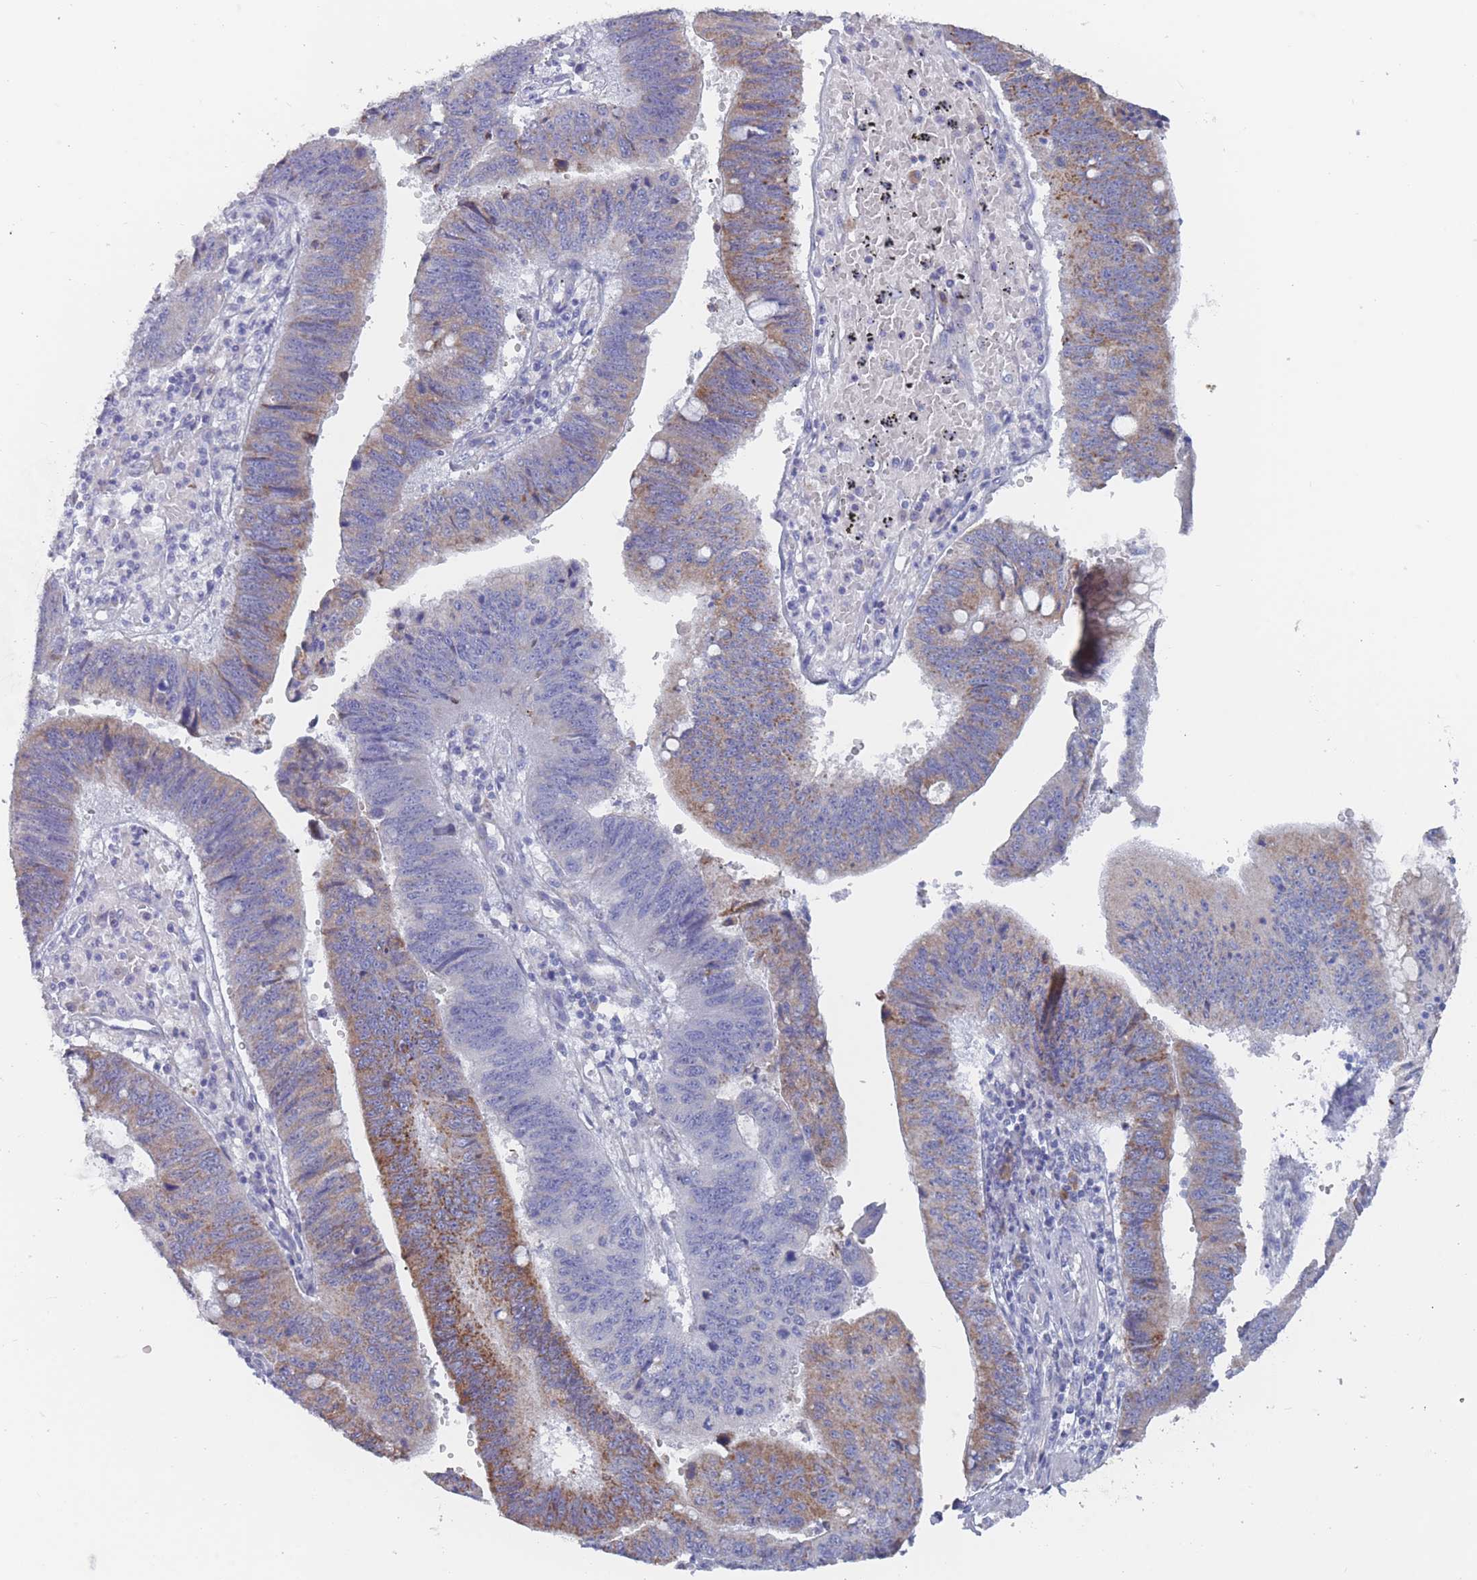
{"staining": {"intensity": "moderate", "quantity": "25%-75%", "location": "cytoplasmic/membranous"}, "tissue": "stomach cancer", "cell_type": "Tumor cells", "image_type": "cancer", "snomed": [{"axis": "morphology", "description": "Adenocarcinoma, NOS"}, {"axis": "topography", "description": "Stomach"}], "caption": "Stomach cancer tissue demonstrates moderate cytoplasmic/membranous positivity in approximately 25%-75% of tumor cells, visualized by immunohistochemistry.", "gene": "ST8SIA5", "patient": {"sex": "male", "age": 59}}